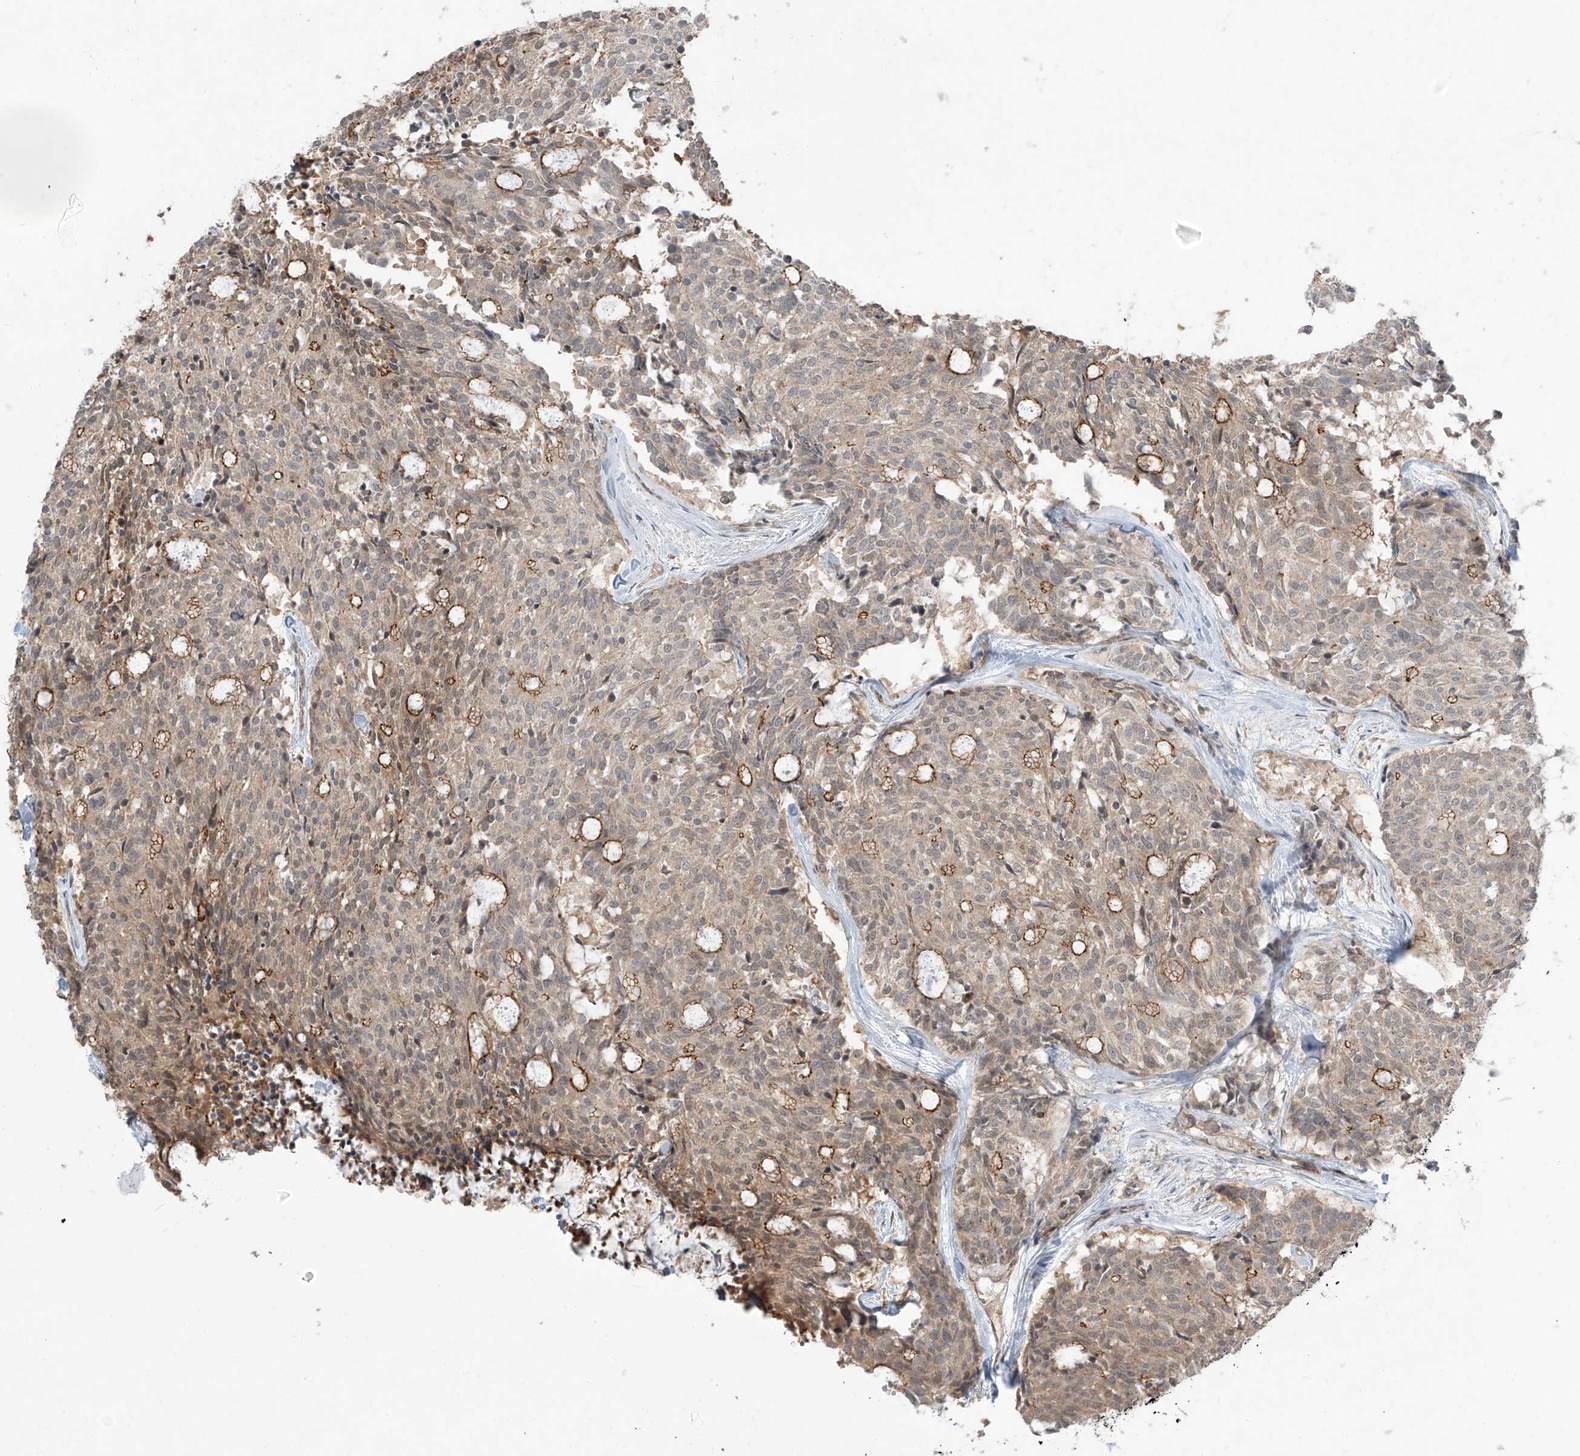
{"staining": {"intensity": "moderate", "quantity": ">75%", "location": "cytoplasmic/membranous"}, "tissue": "carcinoid", "cell_type": "Tumor cells", "image_type": "cancer", "snomed": [{"axis": "morphology", "description": "Carcinoid, malignant, NOS"}, {"axis": "topography", "description": "Pancreas"}], "caption": "Human carcinoid stained with a protein marker reveals moderate staining in tumor cells.", "gene": "ZNF16", "patient": {"sex": "female", "age": 54}}